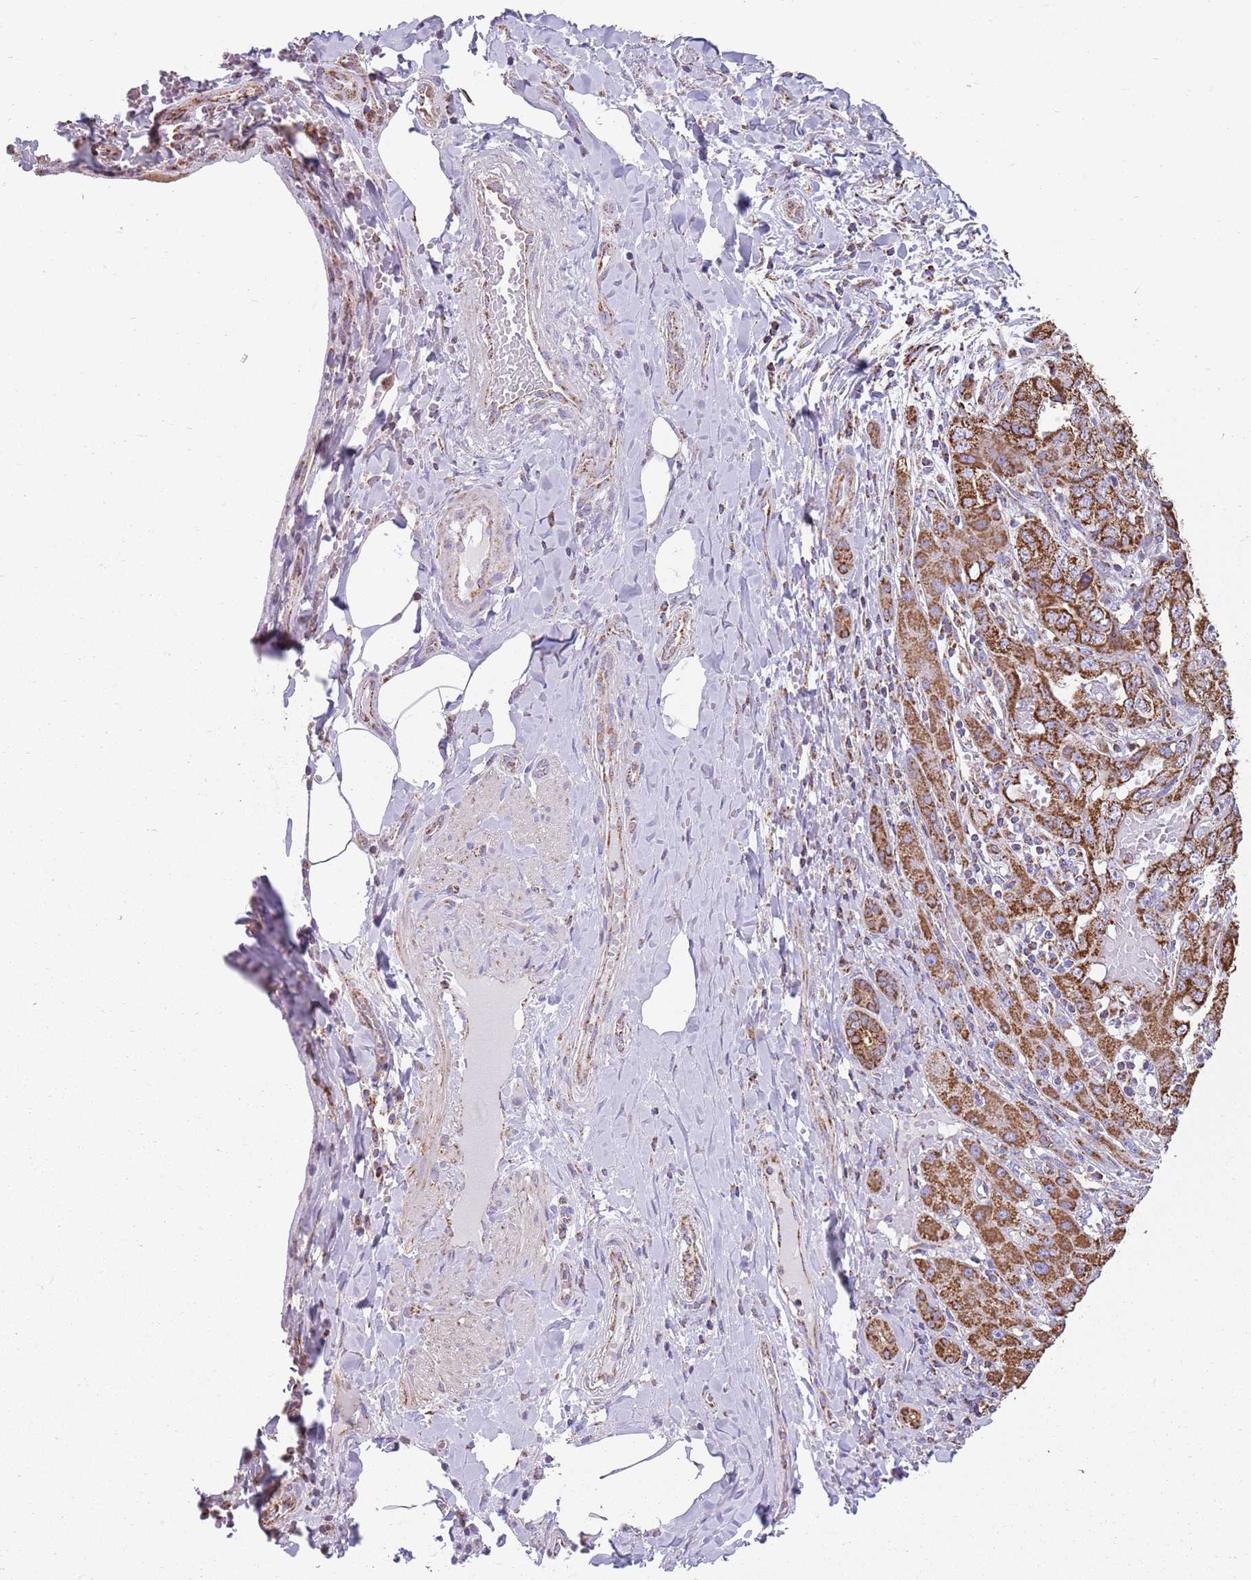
{"staining": {"intensity": "strong", "quantity": ">75%", "location": "cytoplasmic/membranous"}, "tissue": "liver cancer", "cell_type": "Tumor cells", "image_type": "cancer", "snomed": [{"axis": "morphology", "description": "Cholangiocarcinoma"}, {"axis": "topography", "description": "Liver"}], "caption": "About >75% of tumor cells in cholangiocarcinoma (liver) exhibit strong cytoplasmic/membranous protein expression as visualized by brown immunohistochemical staining.", "gene": "TTLL1", "patient": {"sex": "male", "age": 59}}